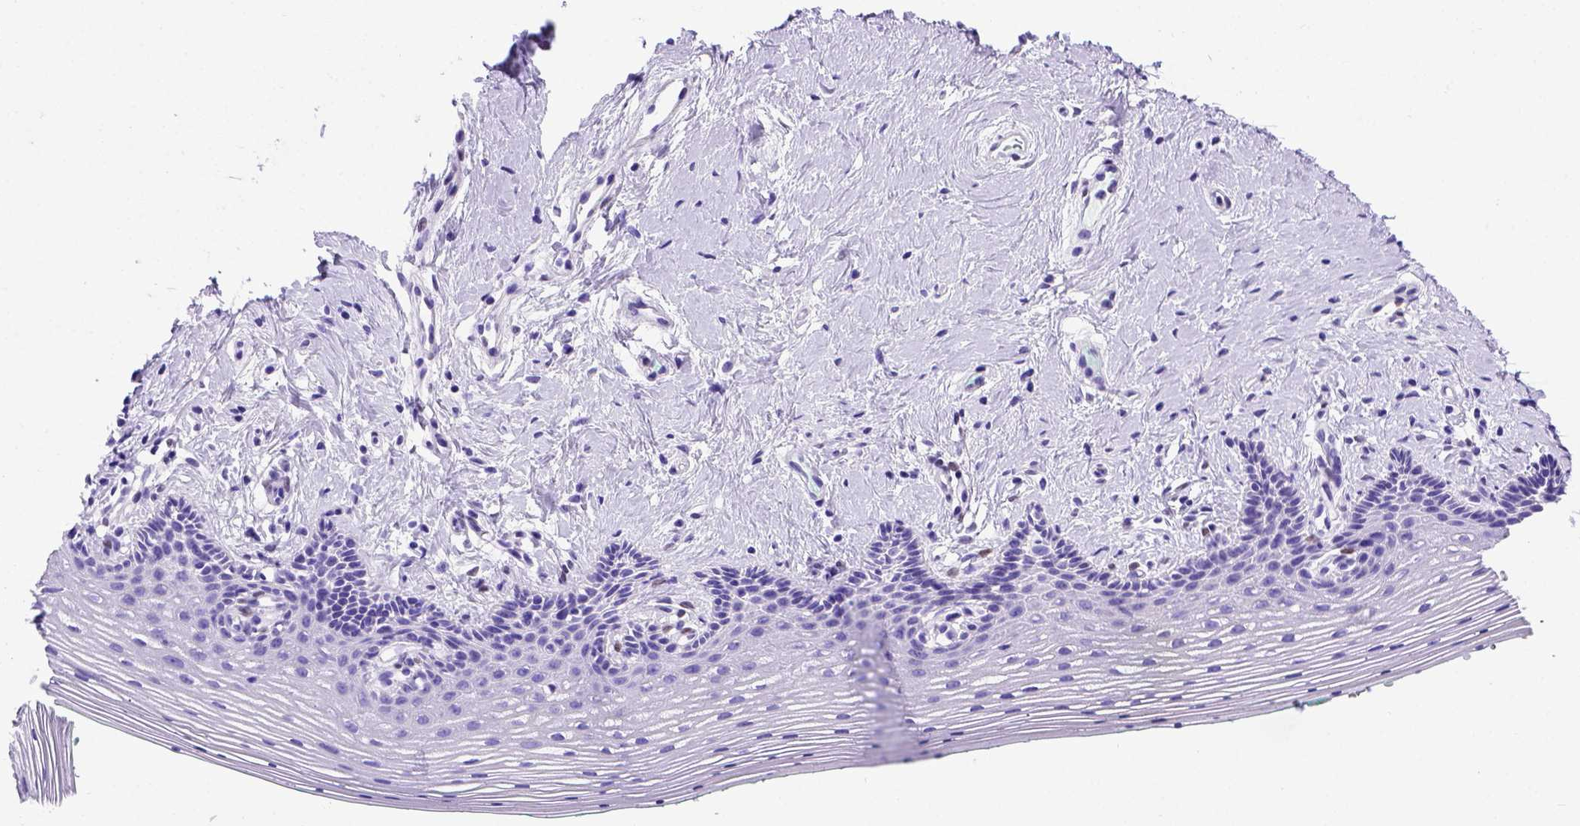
{"staining": {"intensity": "negative", "quantity": "none", "location": "none"}, "tissue": "vagina", "cell_type": "Squamous epithelial cells", "image_type": "normal", "snomed": [{"axis": "morphology", "description": "Normal tissue, NOS"}, {"axis": "topography", "description": "Vagina"}], "caption": "Image shows no protein positivity in squamous epithelial cells of benign vagina.", "gene": "MEOX2", "patient": {"sex": "female", "age": 42}}